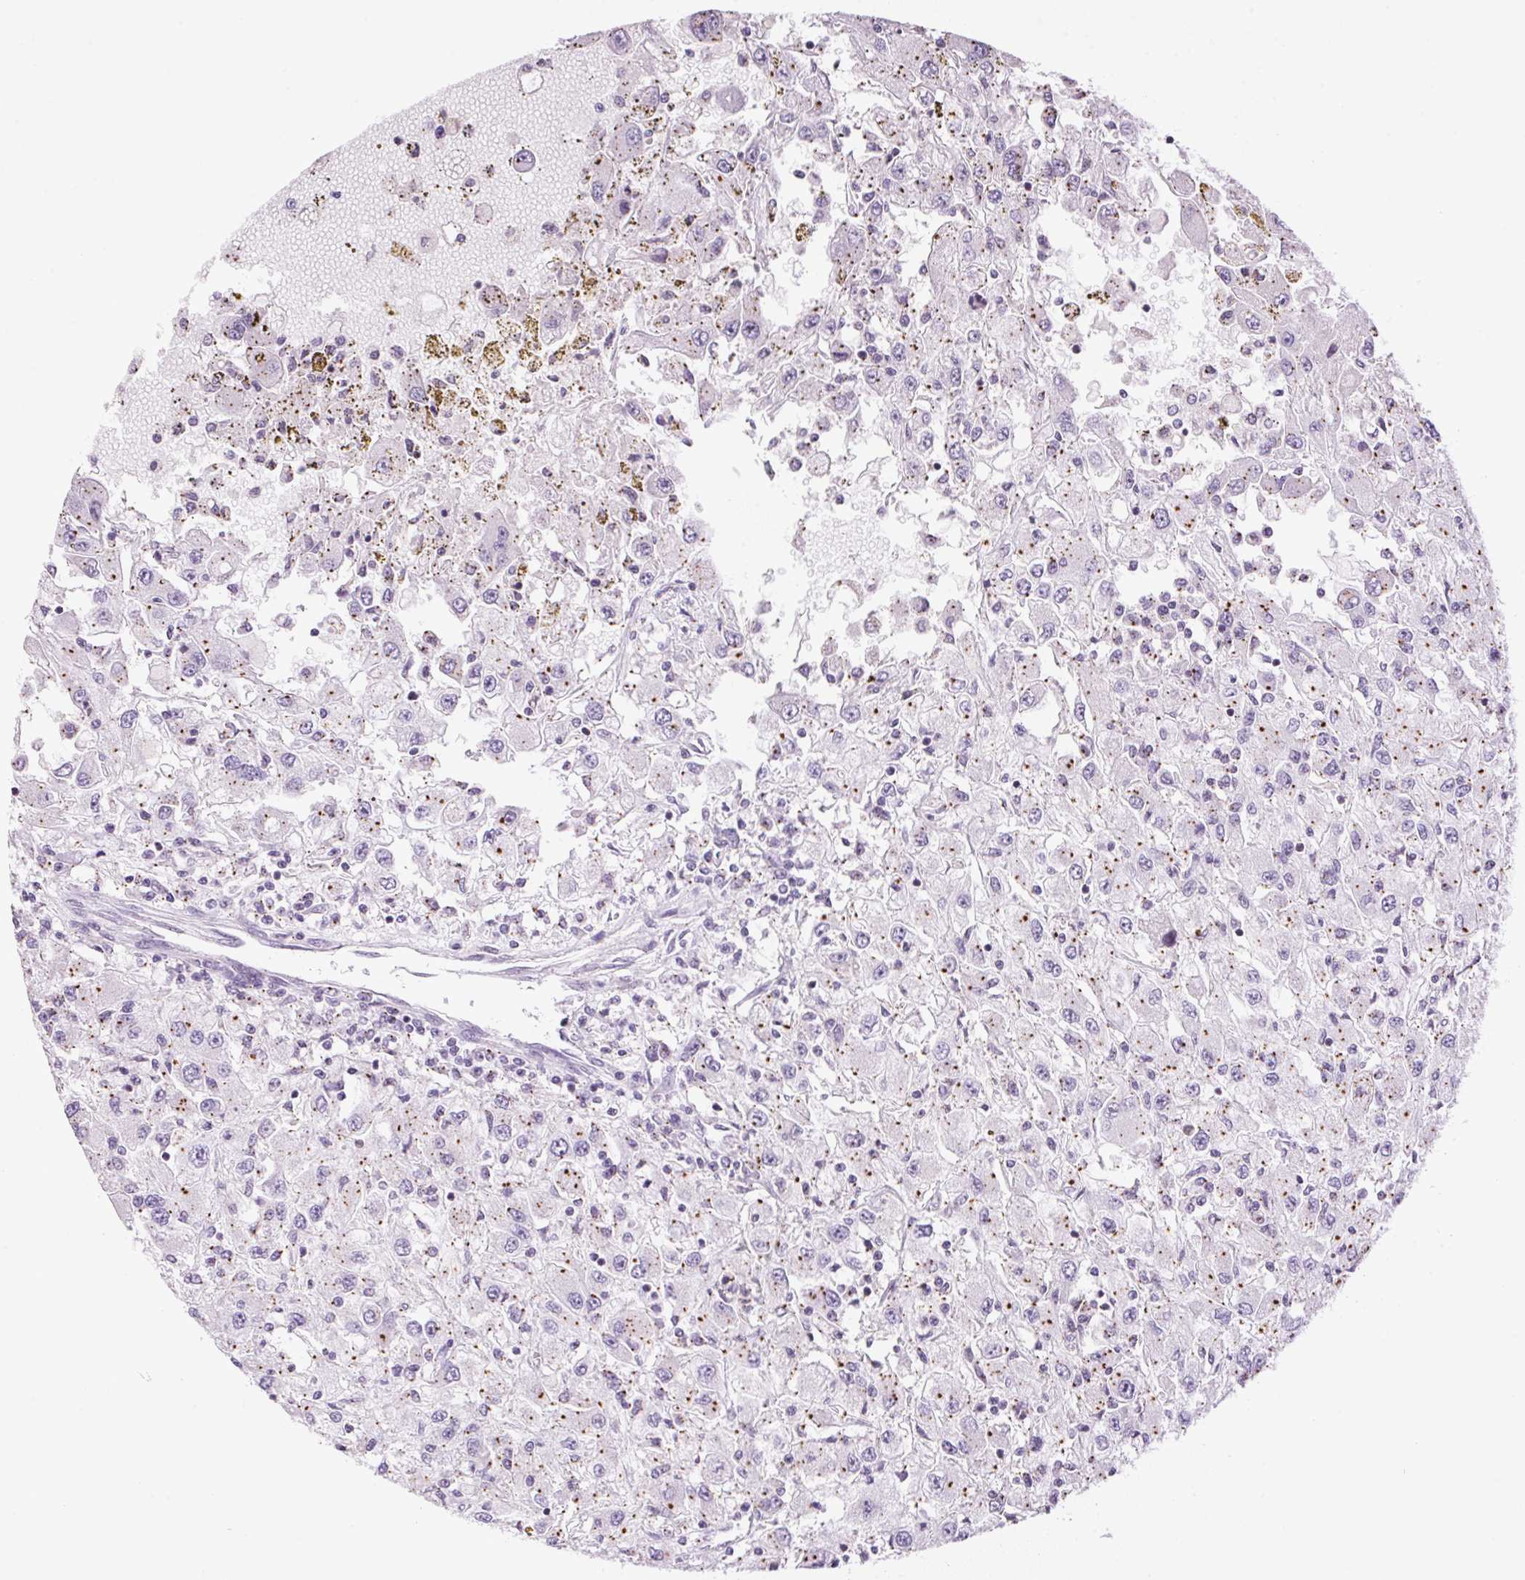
{"staining": {"intensity": "negative", "quantity": "none", "location": "none"}, "tissue": "renal cancer", "cell_type": "Tumor cells", "image_type": "cancer", "snomed": [{"axis": "morphology", "description": "Adenocarcinoma, NOS"}, {"axis": "topography", "description": "Kidney"}], "caption": "IHC micrograph of adenocarcinoma (renal) stained for a protein (brown), which demonstrates no expression in tumor cells.", "gene": "TMEM88B", "patient": {"sex": "female", "age": 67}}